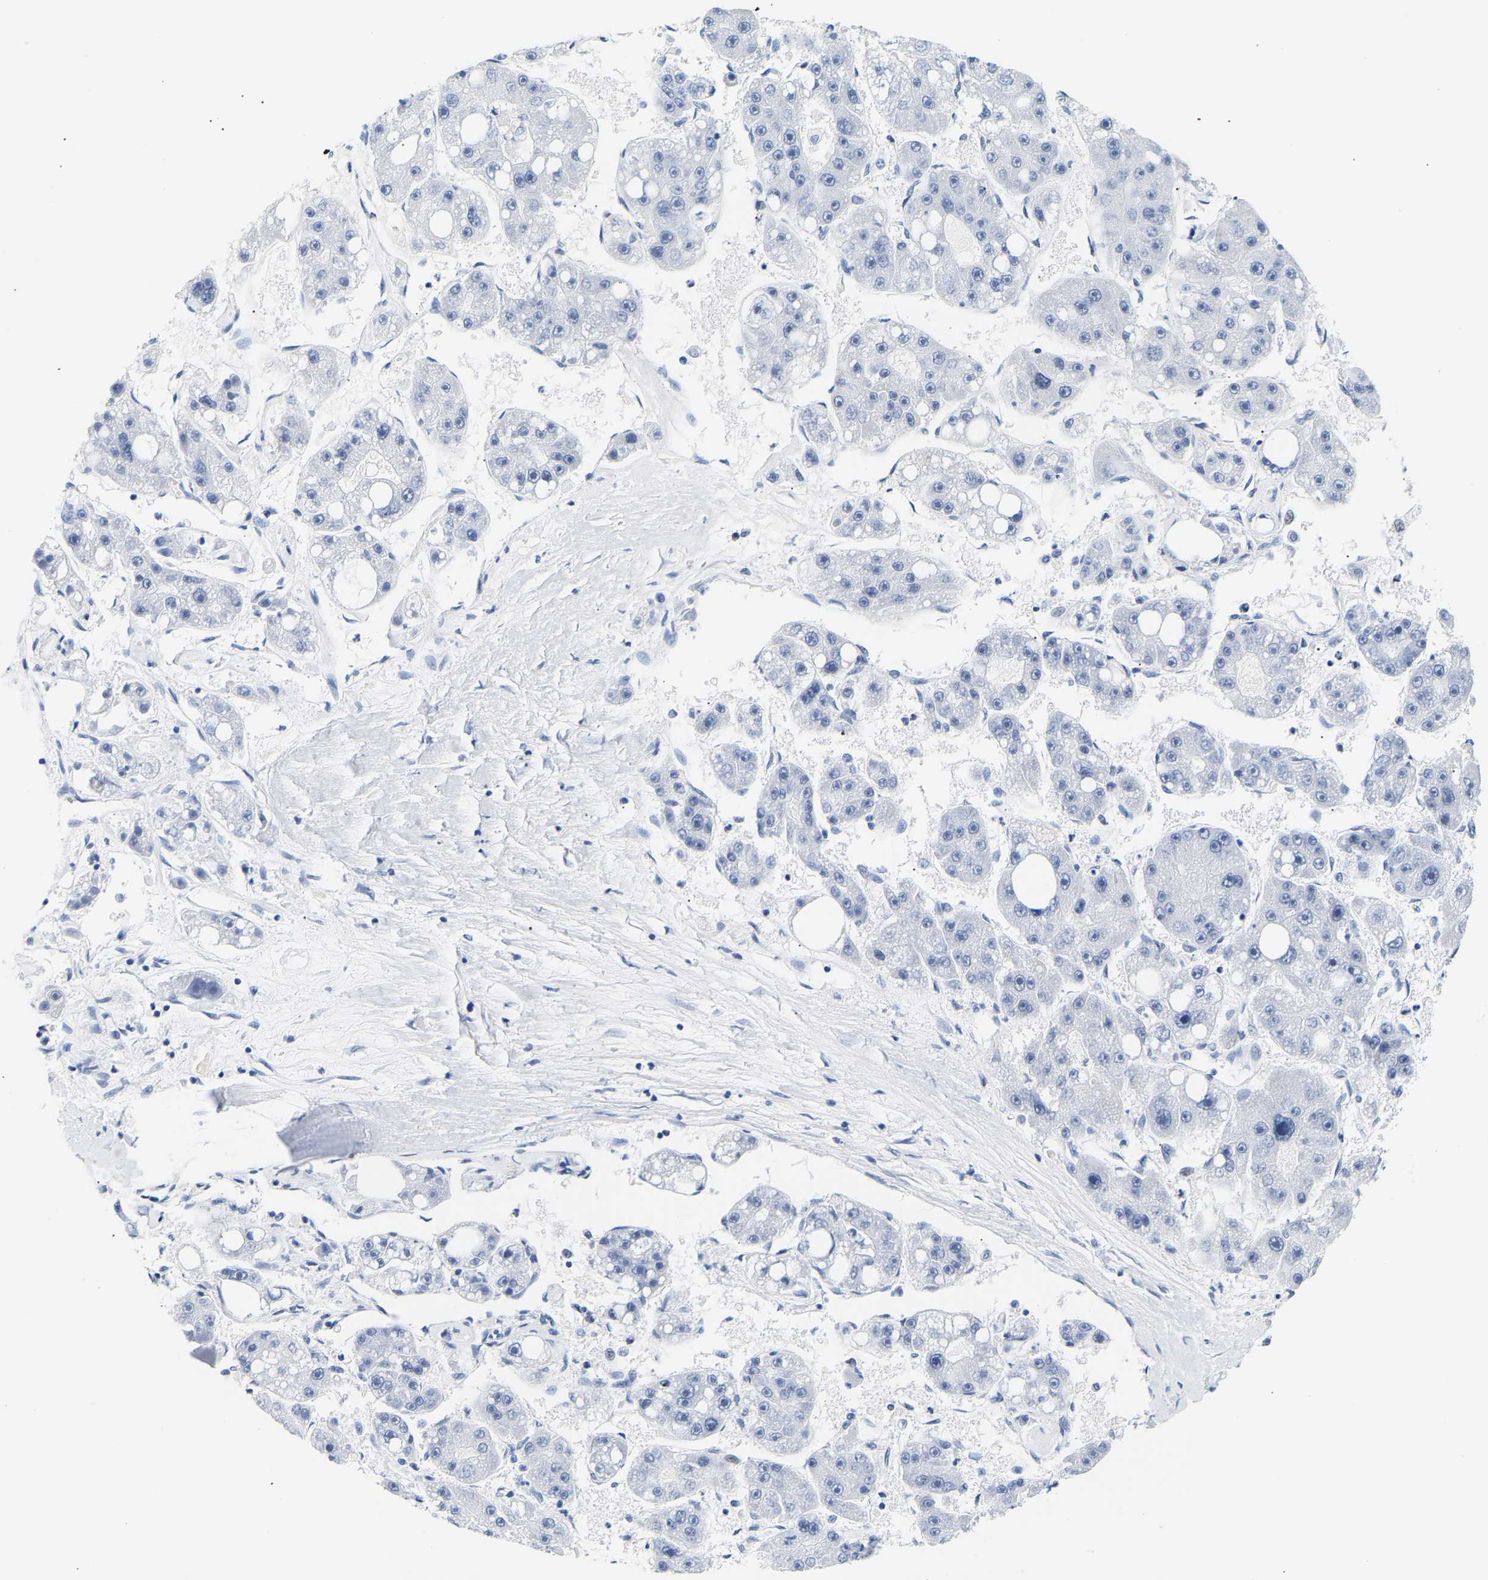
{"staining": {"intensity": "negative", "quantity": "none", "location": "none"}, "tissue": "liver cancer", "cell_type": "Tumor cells", "image_type": "cancer", "snomed": [{"axis": "morphology", "description": "Carcinoma, Hepatocellular, NOS"}, {"axis": "topography", "description": "Liver"}], "caption": "Tumor cells are negative for brown protein staining in liver hepatocellular carcinoma.", "gene": "SPINK2", "patient": {"sex": "female", "age": 61}}